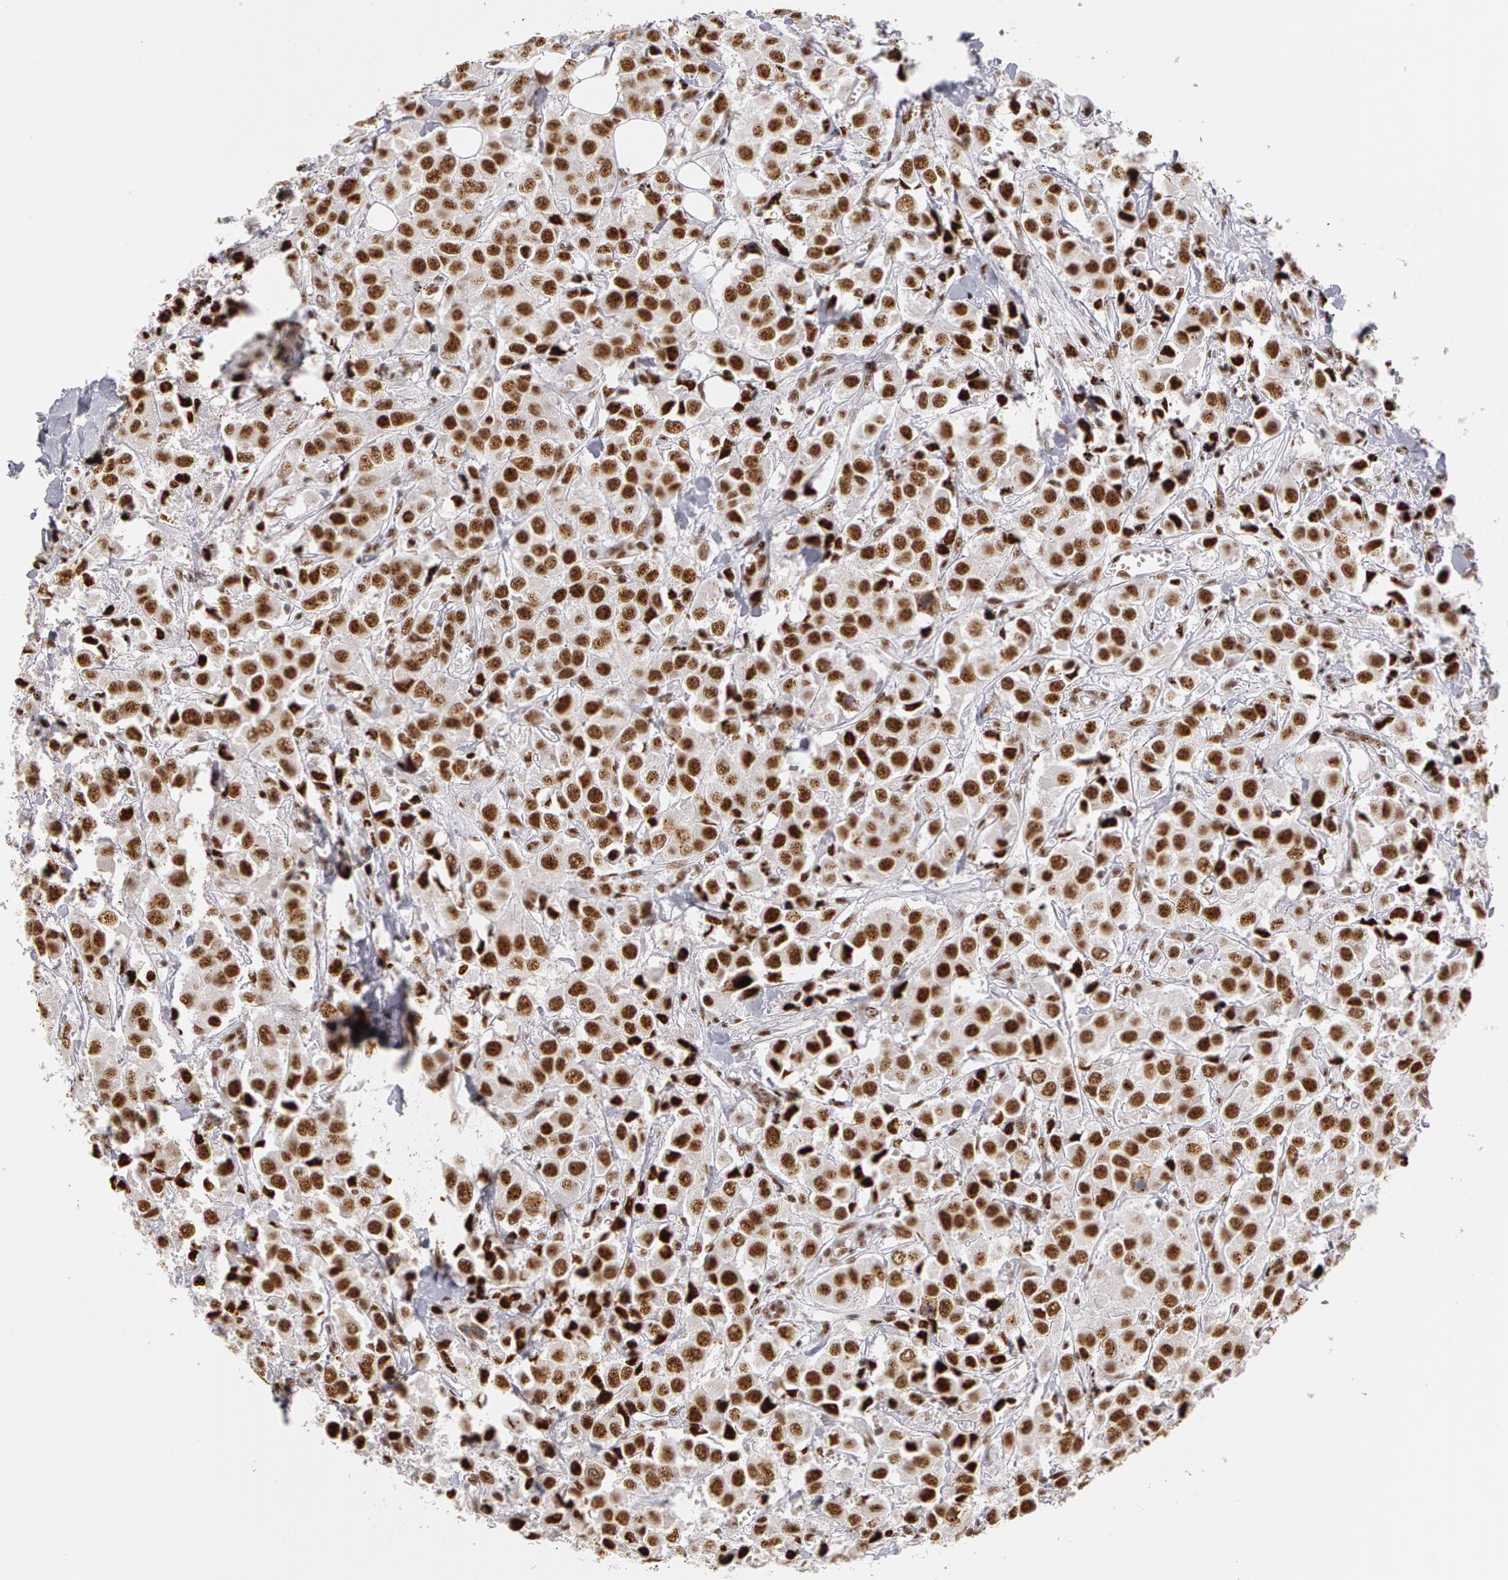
{"staining": {"intensity": "moderate", "quantity": ">75%", "location": "nuclear"}, "tissue": "breast cancer", "cell_type": "Tumor cells", "image_type": "cancer", "snomed": [{"axis": "morphology", "description": "Duct carcinoma"}, {"axis": "topography", "description": "Breast"}], "caption": "A medium amount of moderate nuclear staining is present in approximately >75% of tumor cells in breast cancer (infiltrating ductal carcinoma) tissue. The staining is performed using DAB (3,3'-diaminobenzidine) brown chromogen to label protein expression. The nuclei are counter-stained blue using hematoxylin.", "gene": "PNN", "patient": {"sex": "female", "age": 58}}